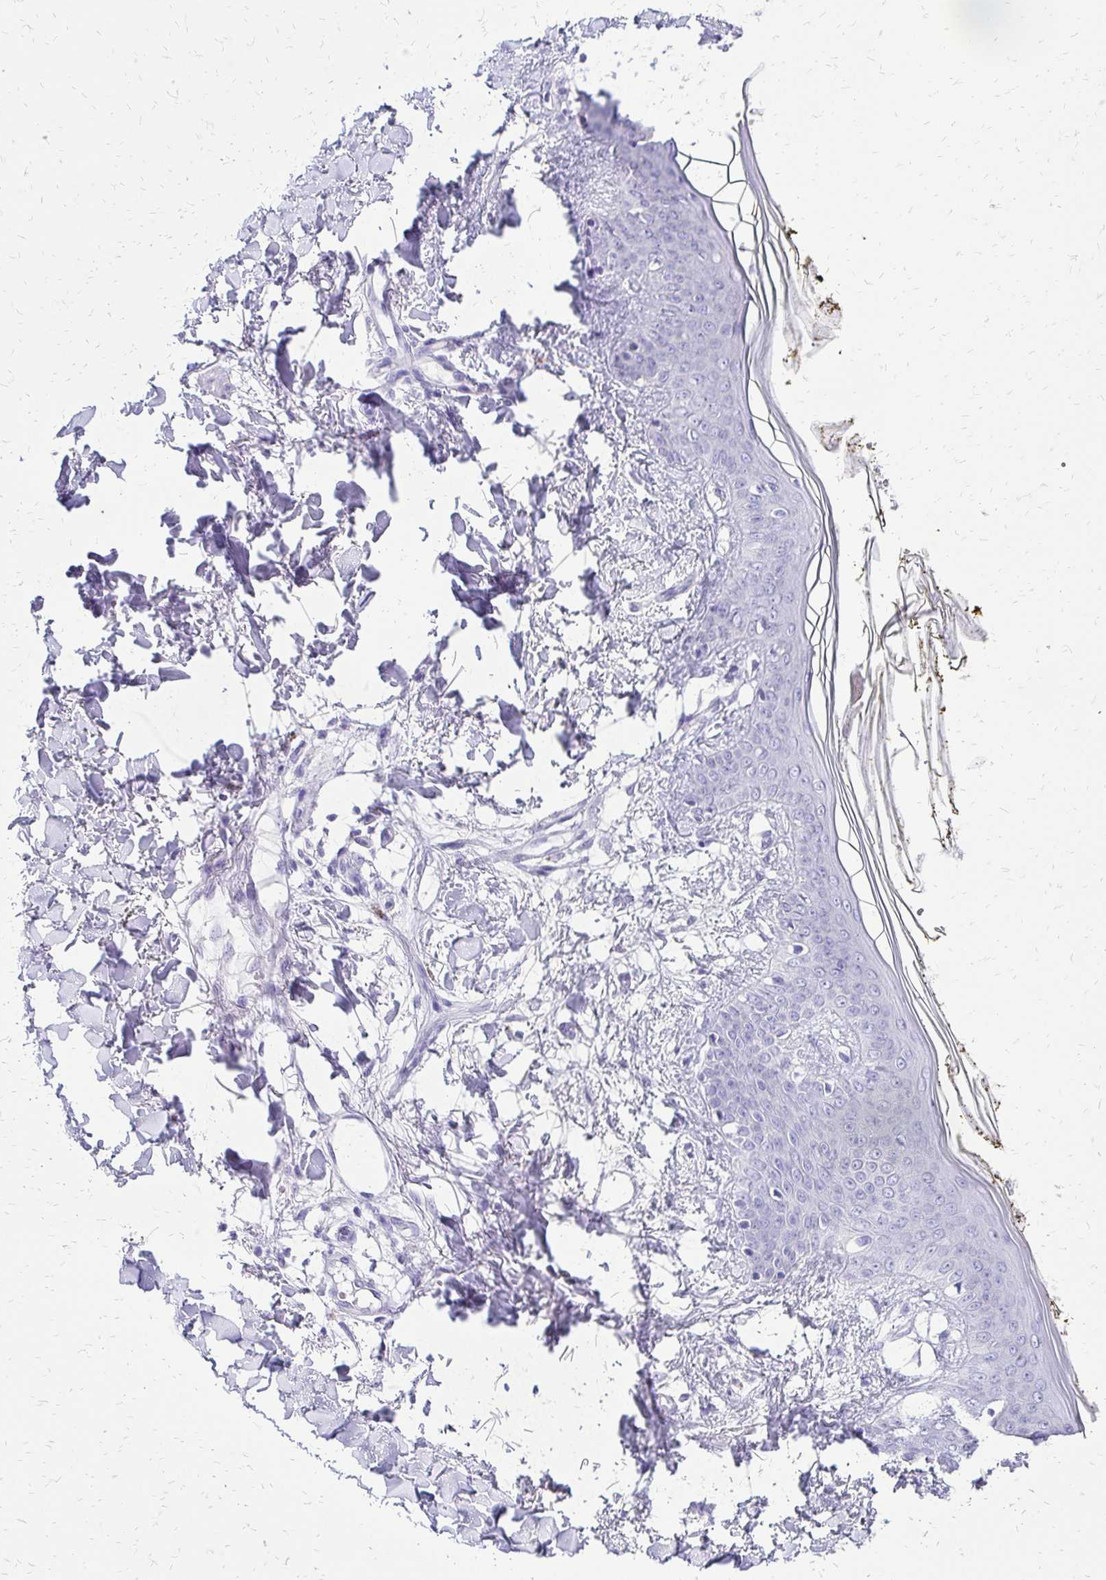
{"staining": {"intensity": "negative", "quantity": "none", "location": "none"}, "tissue": "skin", "cell_type": "Fibroblasts", "image_type": "normal", "snomed": [{"axis": "morphology", "description": "Normal tissue, NOS"}, {"axis": "topography", "description": "Skin"}], "caption": "This is an IHC micrograph of normal human skin. There is no expression in fibroblasts.", "gene": "SLC32A1", "patient": {"sex": "female", "age": 34}}